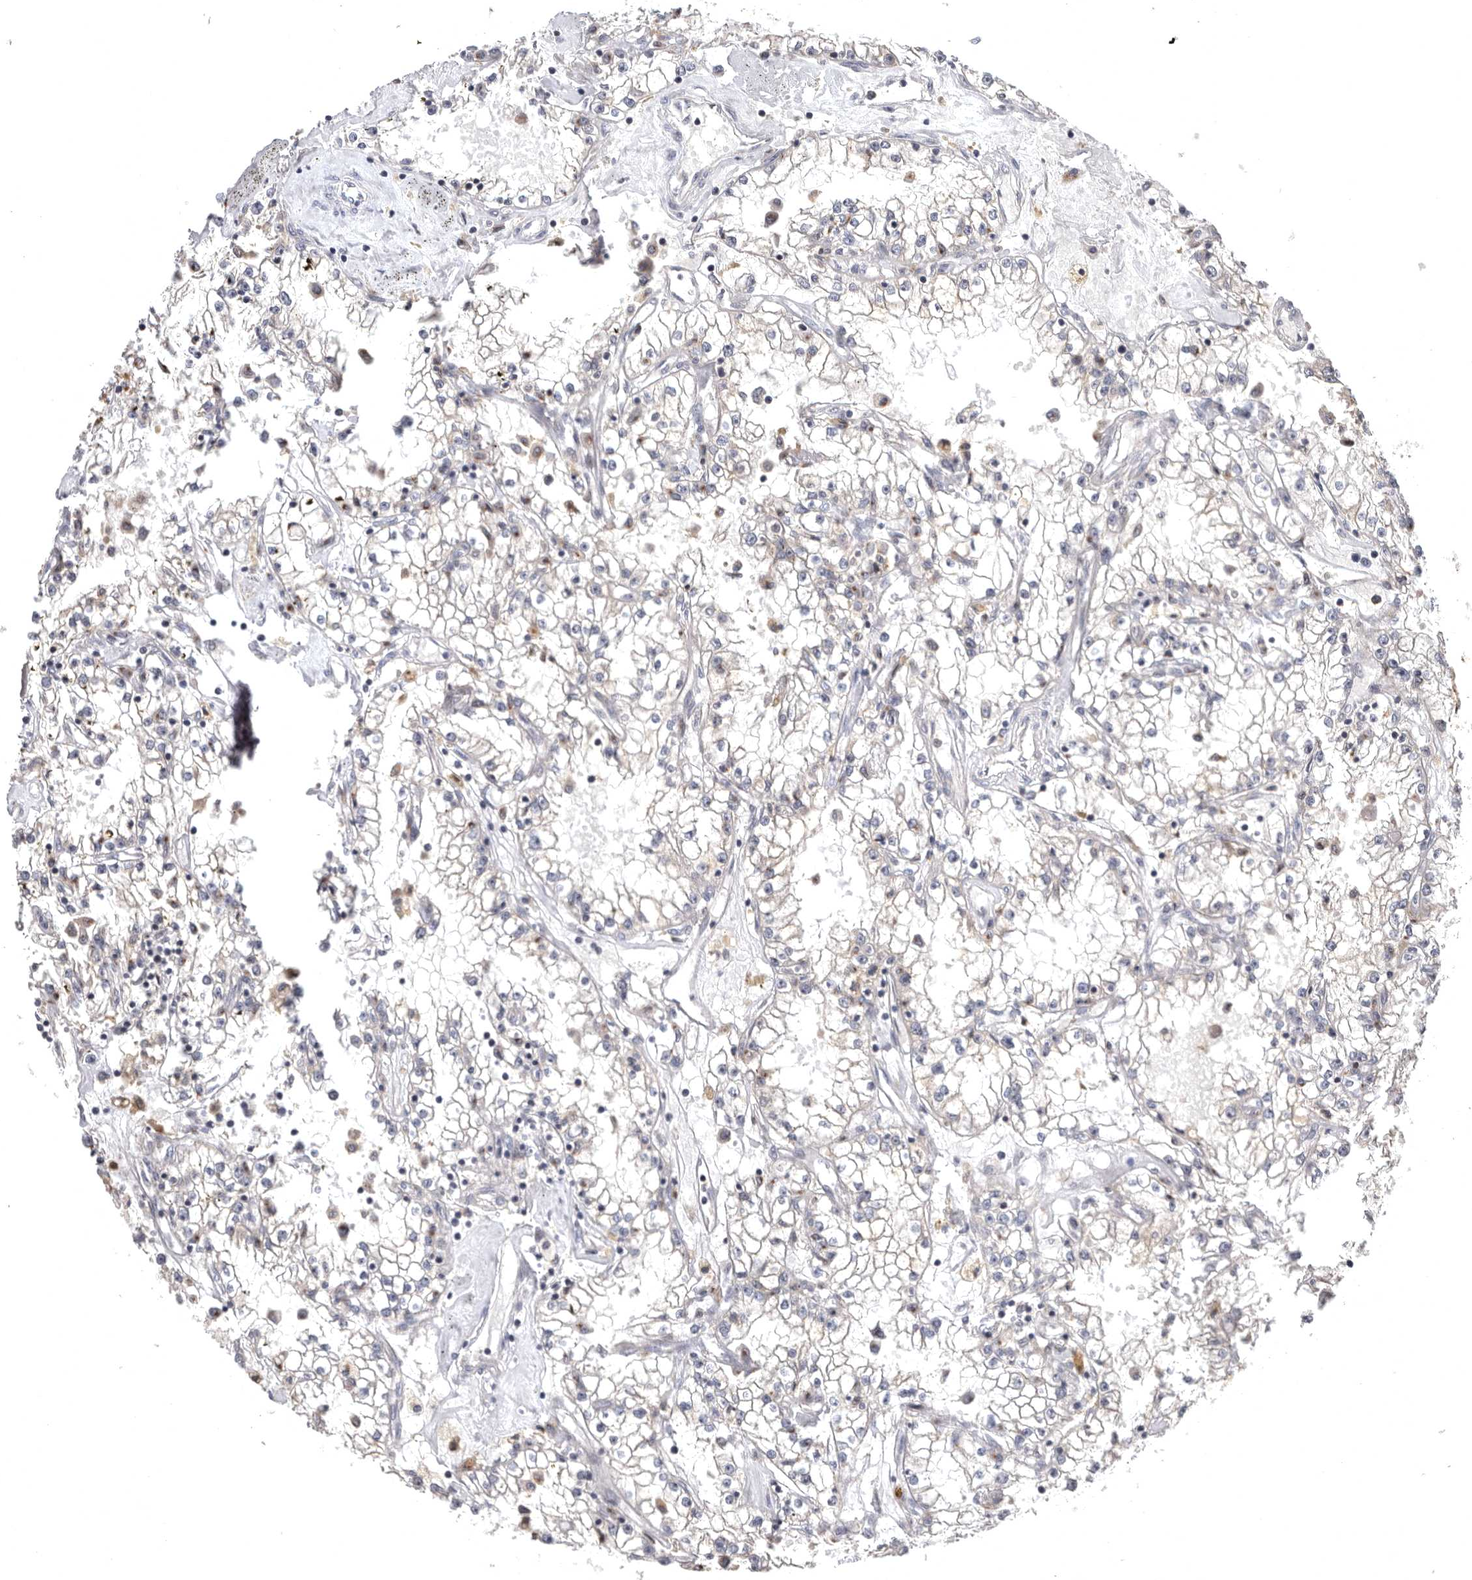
{"staining": {"intensity": "negative", "quantity": "none", "location": "none"}, "tissue": "renal cancer", "cell_type": "Tumor cells", "image_type": "cancer", "snomed": [{"axis": "morphology", "description": "Adenocarcinoma, NOS"}, {"axis": "topography", "description": "Kidney"}], "caption": "The IHC micrograph has no significant positivity in tumor cells of renal adenocarcinoma tissue.", "gene": "MAN2A1", "patient": {"sex": "male", "age": 56}}